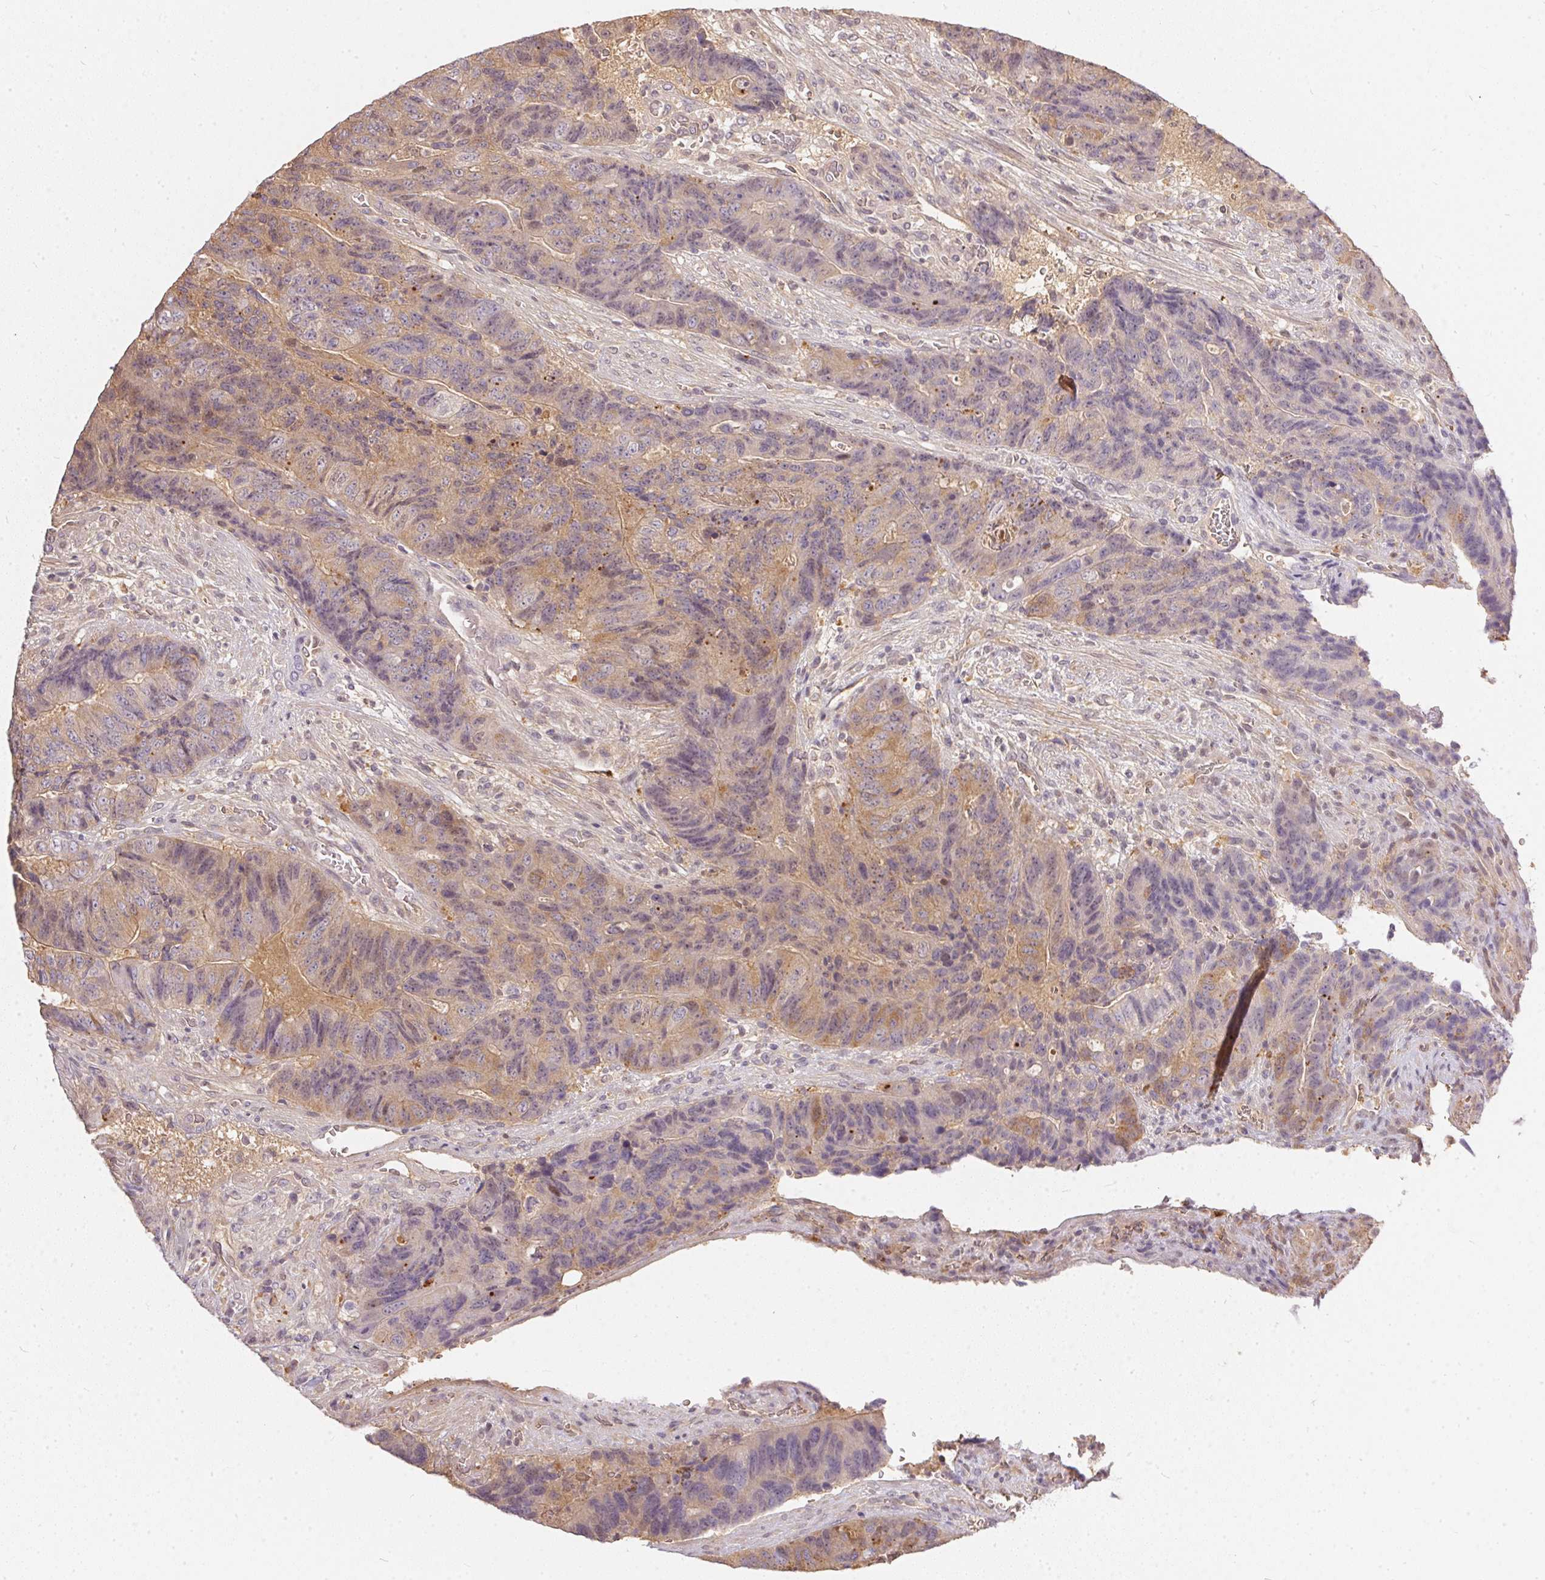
{"staining": {"intensity": "moderate", "quantity": "25%-75%", "location": "cytoplasmic/membranous"}, "tissue": "colorectal cancer", "cell_type": "Tumor cells", "image_type": "cancer", "snomed": [{"axis": "morphology", "description": "Normal tissue, NOS"}, {"axis": "morphology", "description": "Adenocarcinoma, NOS"}, {"axis": "topography", "description": "Colon"}], "caption": "Protein staining of adenocarcinoma (colorectal) tissue displays moderate cytoplasmic/membranous positivity in about 25%-75% of tumor cells.", "gene": "BLMH", "patient": {"sex": "female", "age": 48}}